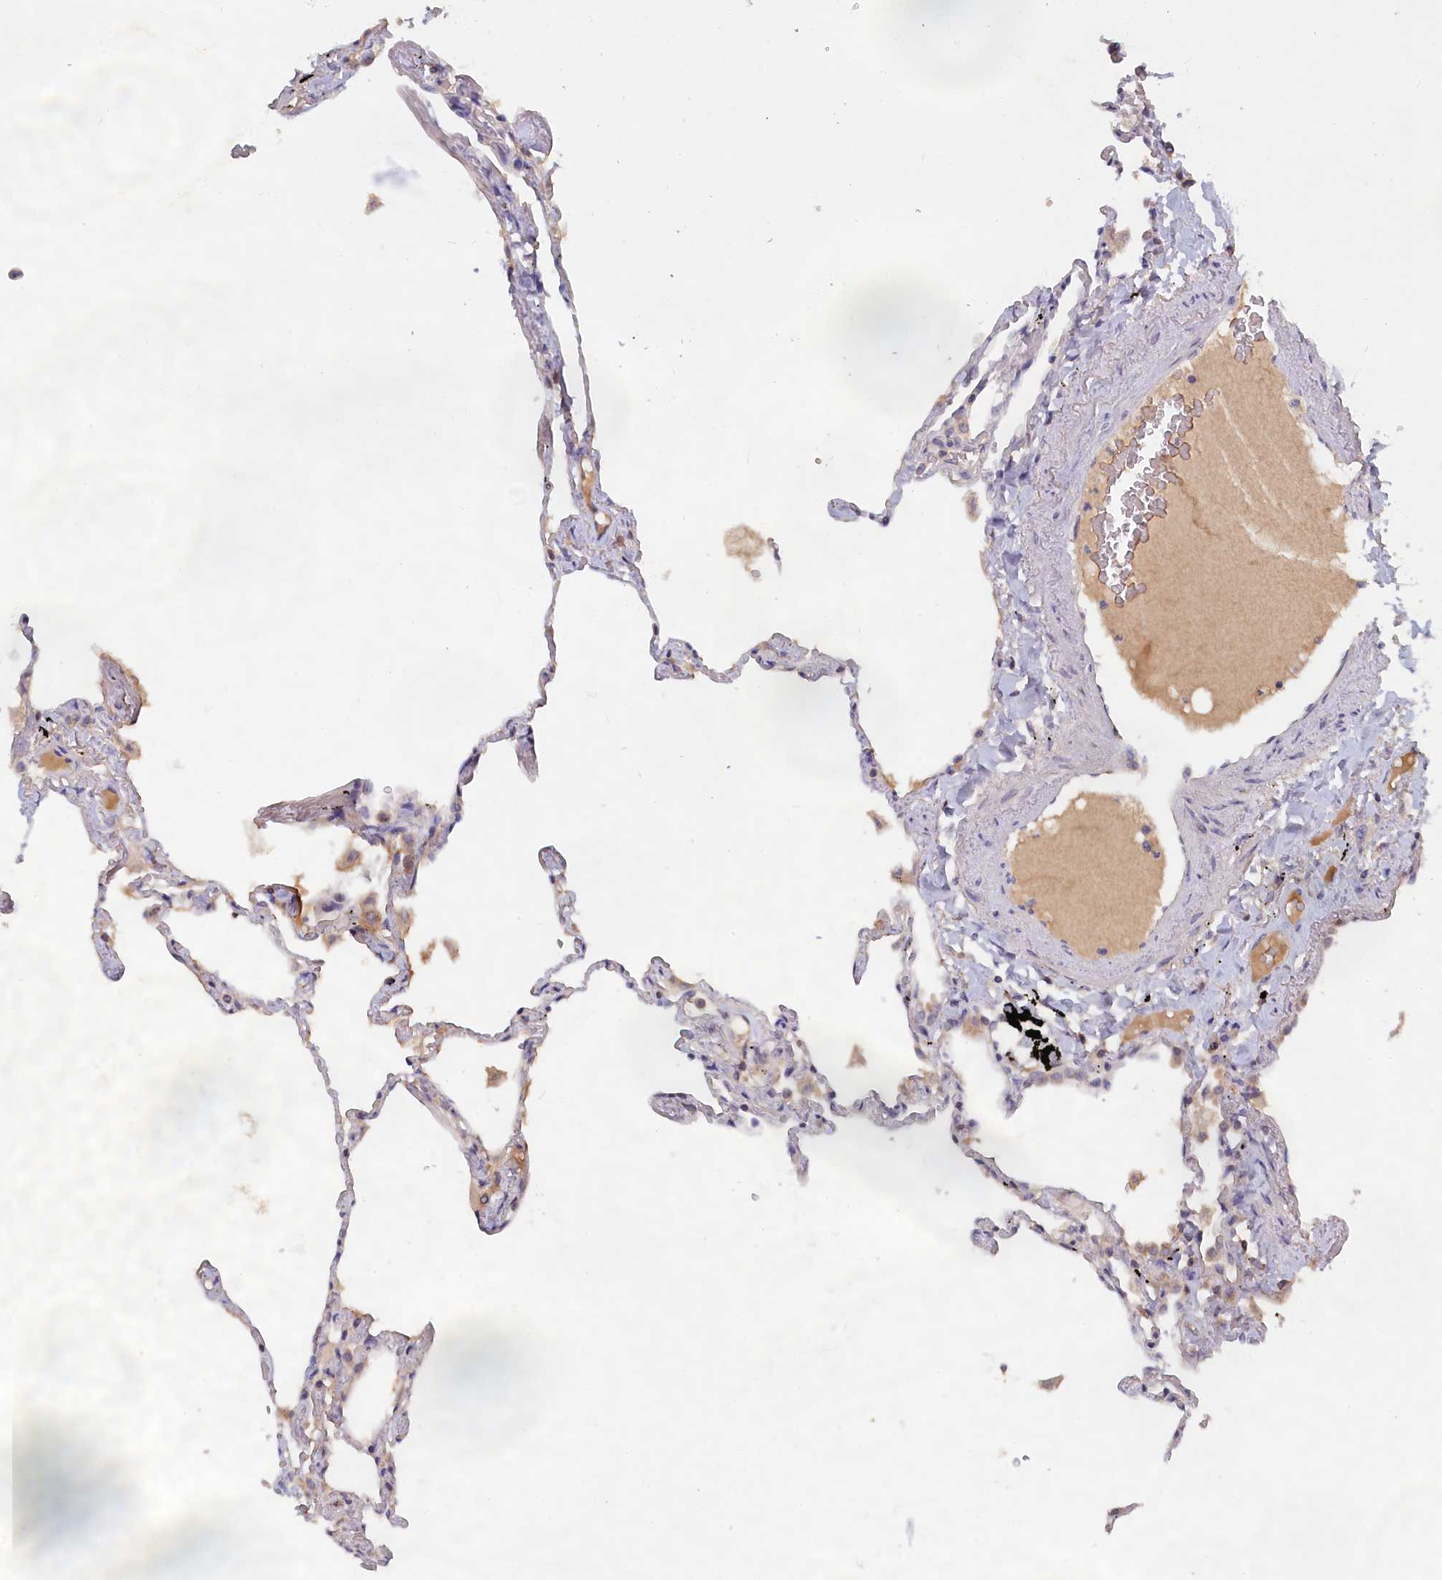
{"staining": {"intensity": "negative", "quantity": "none", "location": "none"}, "tissue": "lung", "cell_type": "Alveolar cells", "image_type": "normal", "snomed": [{"axis": "morphology", "description": "Normal tissue, NOS"}, {"axis": "topography", "description": "Lung"}], "caption": "DAB immunohistochemical staining of unremarkable human lung shows no significant staining in alveolar cells. Brightfield microscopy of immunohistochemistry (IHC) stained with DAB (brown) and hematoxylin (blue), captured at high magnification.", "gene": "CELF5", "patient": {"sex": "female", "age": 67}}